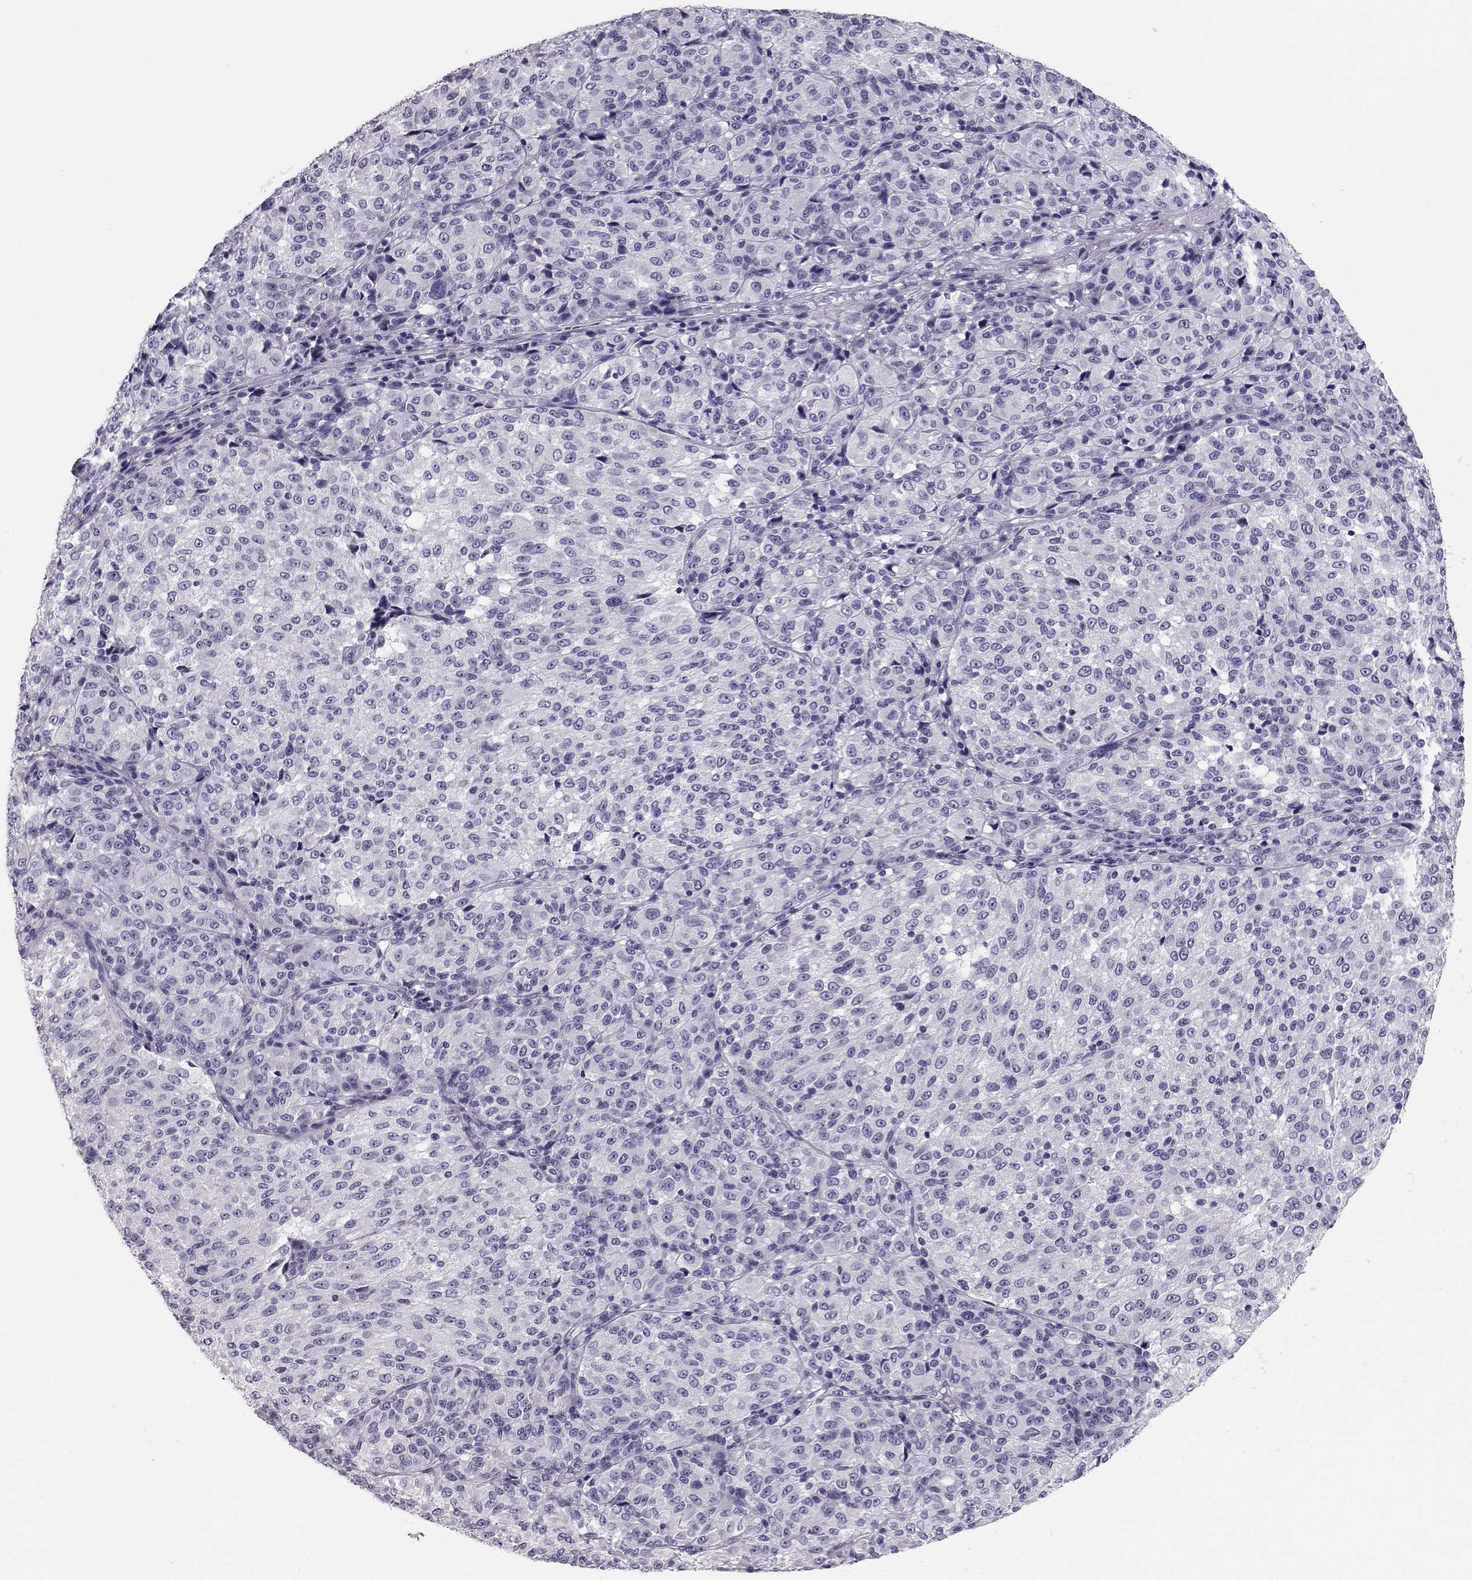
{"staining": {"intensity": "negative", "quantity": "none", "location": "none"}, "tissue": "melanoma", "cell_type": "Tumor cells", "image_type": "cancer", "snomed": [{"axis": "morphology", "description": "Malignant melanoma, Metastatic site"}, {"axis": "topography", "description": "Brain"}], "caption": "Tumor cells show no significant expression in melanoma.", "gene": "RD3", "patient": {"sex": "female", "age": 56}}